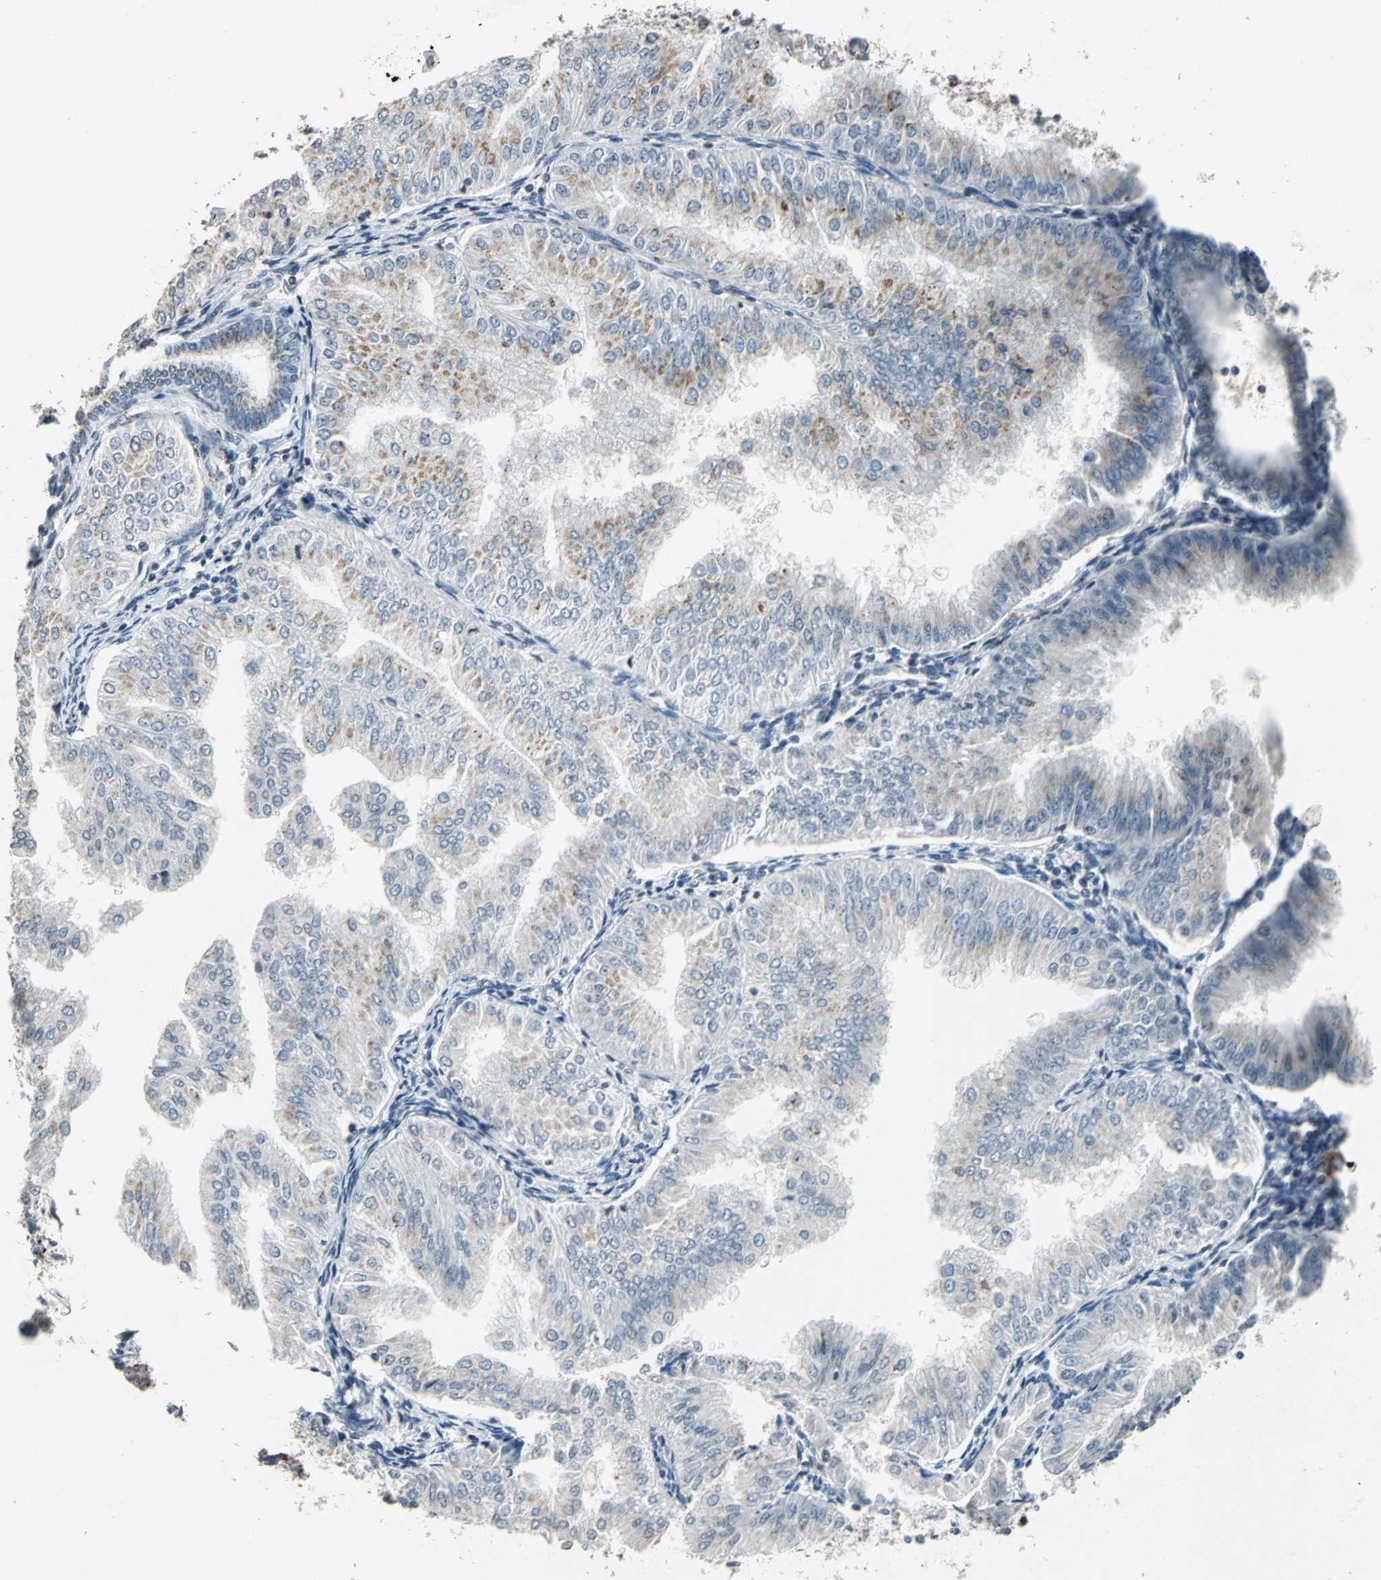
{"staining": {"intensity": "weak", "quantity": "<25%", "location": "cytoplasmic/membranous"}, "tissue": "endometrial cancer", "cell_type": "Tumor cells", "image_type": "cancer", "snomed": [{"axis": "morphology", "description": "Adenocarcinoma, NOS"}, {"axis": "topography", "description": "Endometrium"}], "caption": "Immunohistochemistry (IHC) image of adenocarcinoma (endometrial) stained for a protein (brown), which demonstrates no positivity in tumor cells. Brightfield microscopy of immunohistochemistry (IHC) stained with DAB (3,3'-diaminobenzidine) (brown) and hematoxylin (blue), captured at high magnification.", "gene": "TMEM115", "patient": {"sex": "female", "age": 53}}